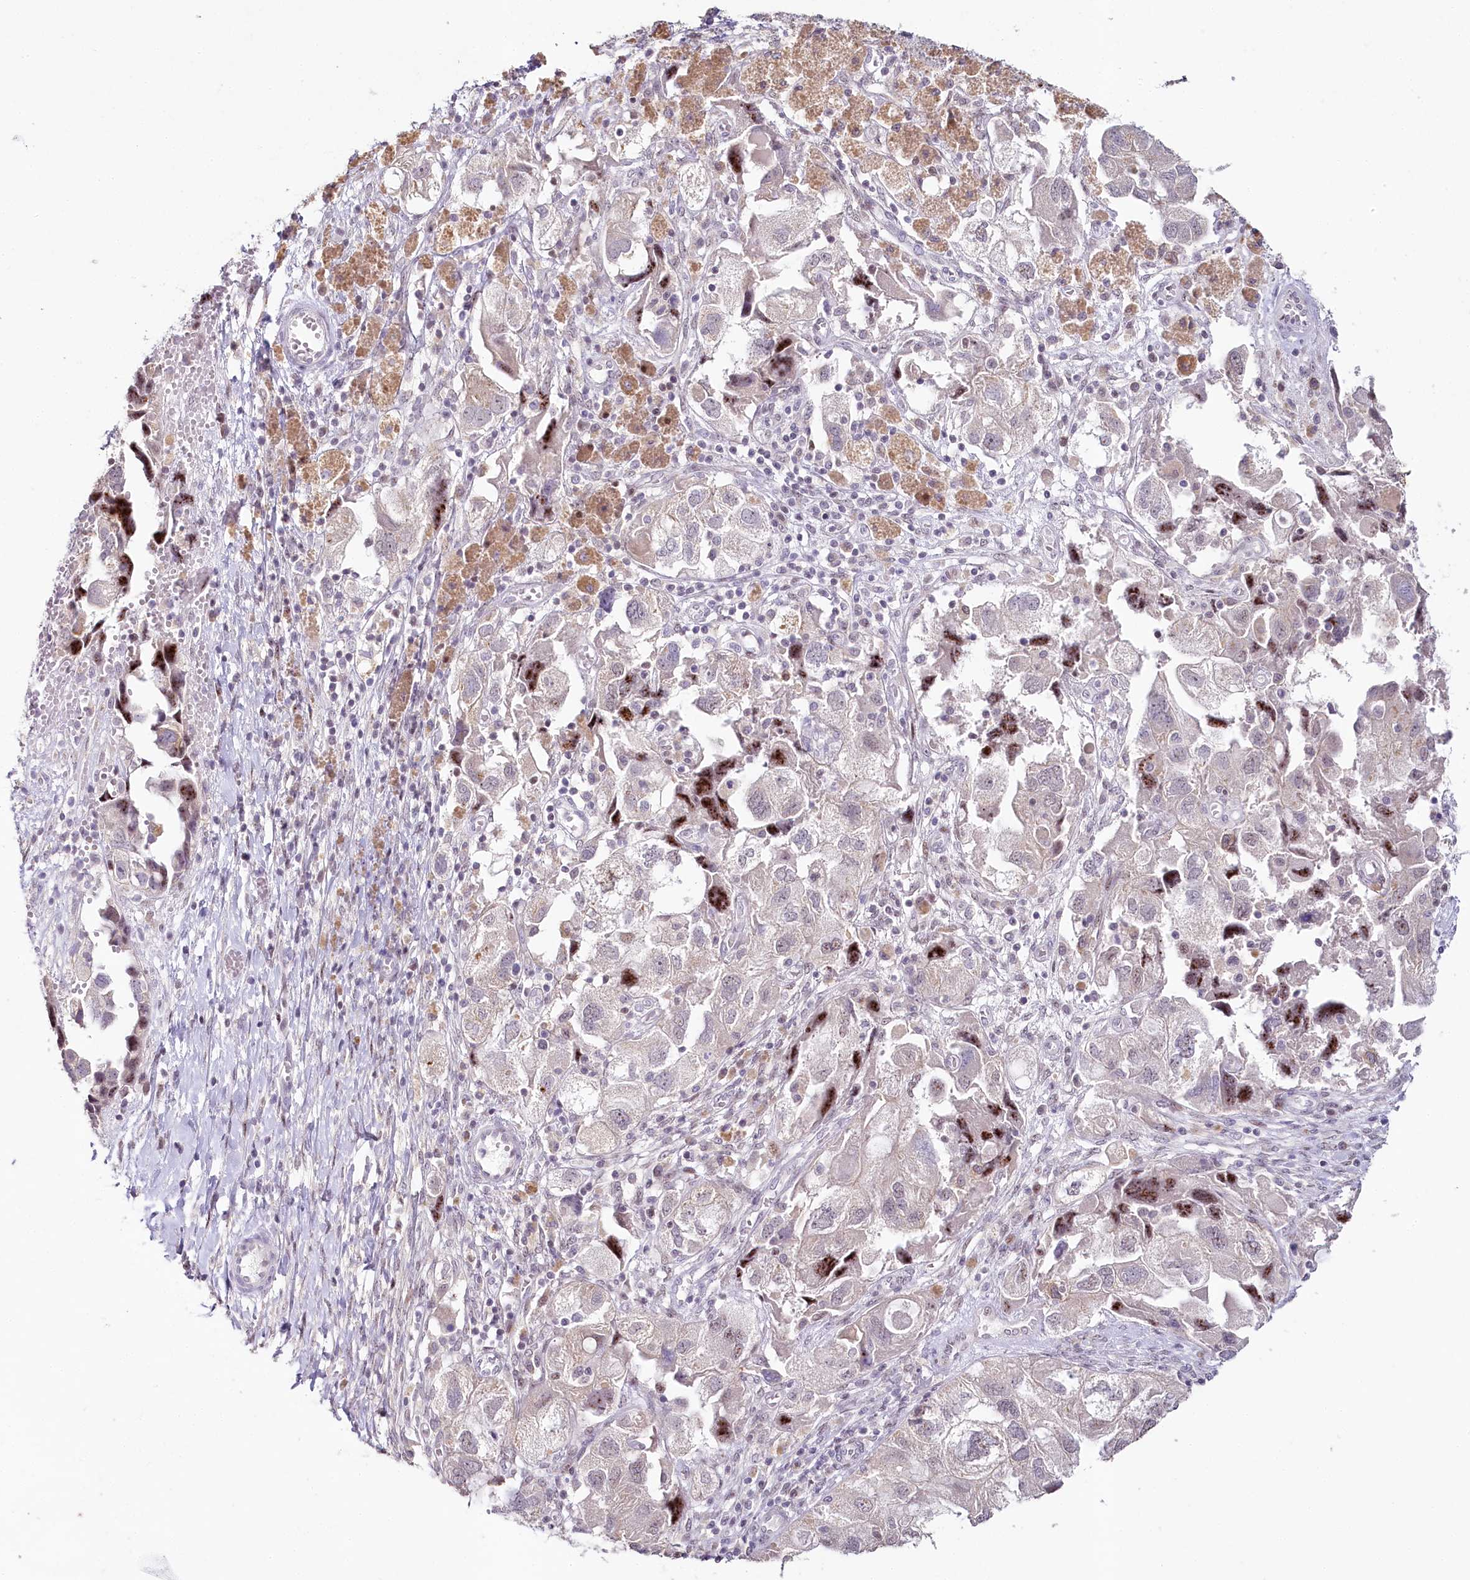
{"staining": {"intensity": "moderate", "quantity": "<25%", "location": "nuclear"}, "tissue": "ovarian cancer", "cell_type": "Tumor cells", "image_type": "cancer", "snomed": [{"axis": "morphology", "description": "Carcinoma, NOS"}, {"axis": "morphology", "description": "Cystadenocarcinoma, serous, NOS"}, {"axis": "topography", "description": "Ovary"}], "caption": "This histopathology image exhibits ovarian cancer (carcinoma) stained with immunohistochemistry (IHC) to label a protein in brown. The nuclear of tumor cells show moderate positivity for the protein. Nuclei are counter-stained blue.", "gene": "HPD", "patient": {"sex": "female", "age": 69}}